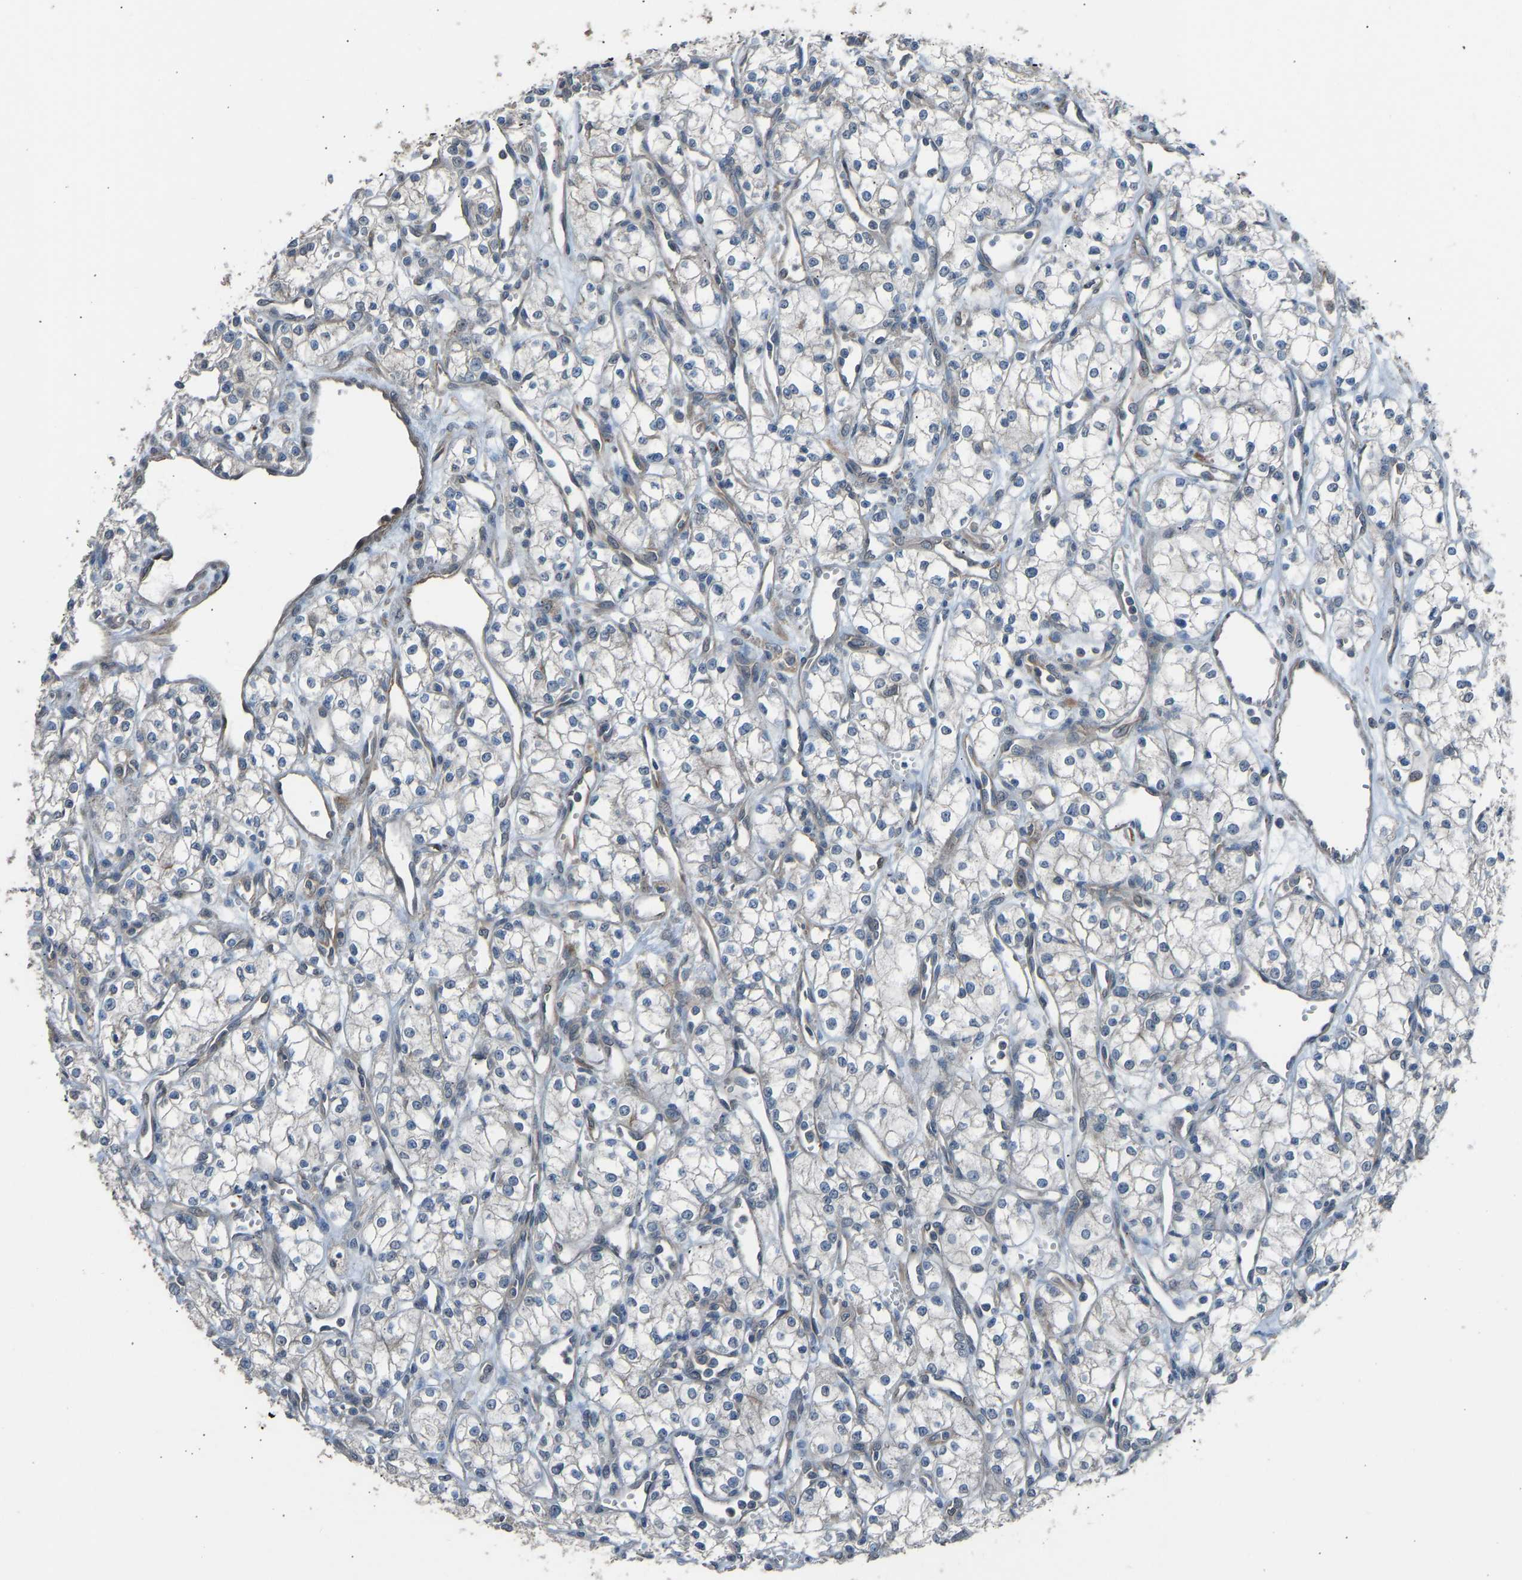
{"staining": {"intensity": "negative", "quantity": "none", "location": "none"}, "tissue": "renal cancer", "cell_type": "Tumor cells", "image_type": "cancer", "snomed": [{"axis": "morphology", "description": "Adenocarcinoma, NOS"}, {"axis": "topography", "description": "Kidney"}], "caption": "A histopathology image of human renal adenocarcinoma is negative for staining in tumor cells.", "gene": "SLC43A1", "patient": {"sex": "male", "age": 59}}